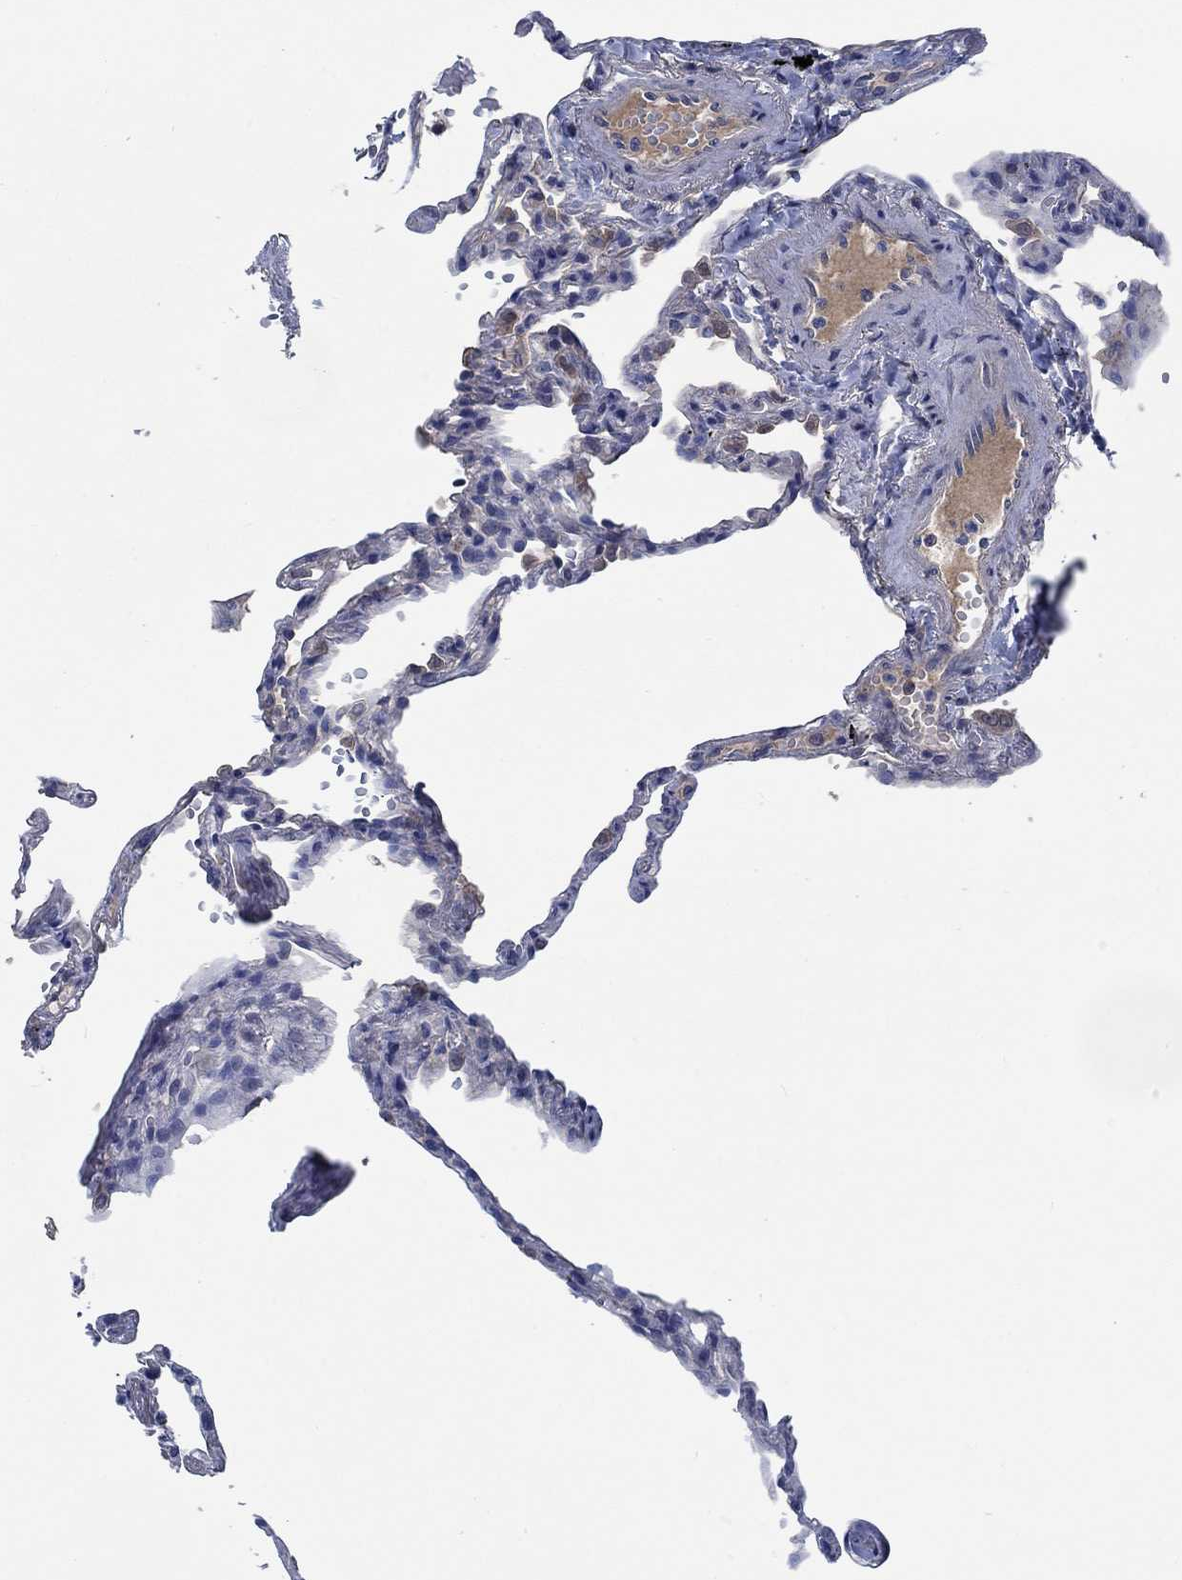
{"staining": {"intensity": "negative", "quantity": "none", "location": "none"}, "tissue": "lung", "cell_type": "Alveolar cells", "image_type": "normal", "snomed": [{"axis": "morphology", "description": "Normal tissue, NOS"}, {"axis": "topography", "description": "Lung"}], "caption": "High power microscopy photomicrograph of an IHC histopathology image of benign lung, revealing no significant staining in alveolar cells.", "gene": "OBSCN", "patient": {"sex": "male", "age": 78}}